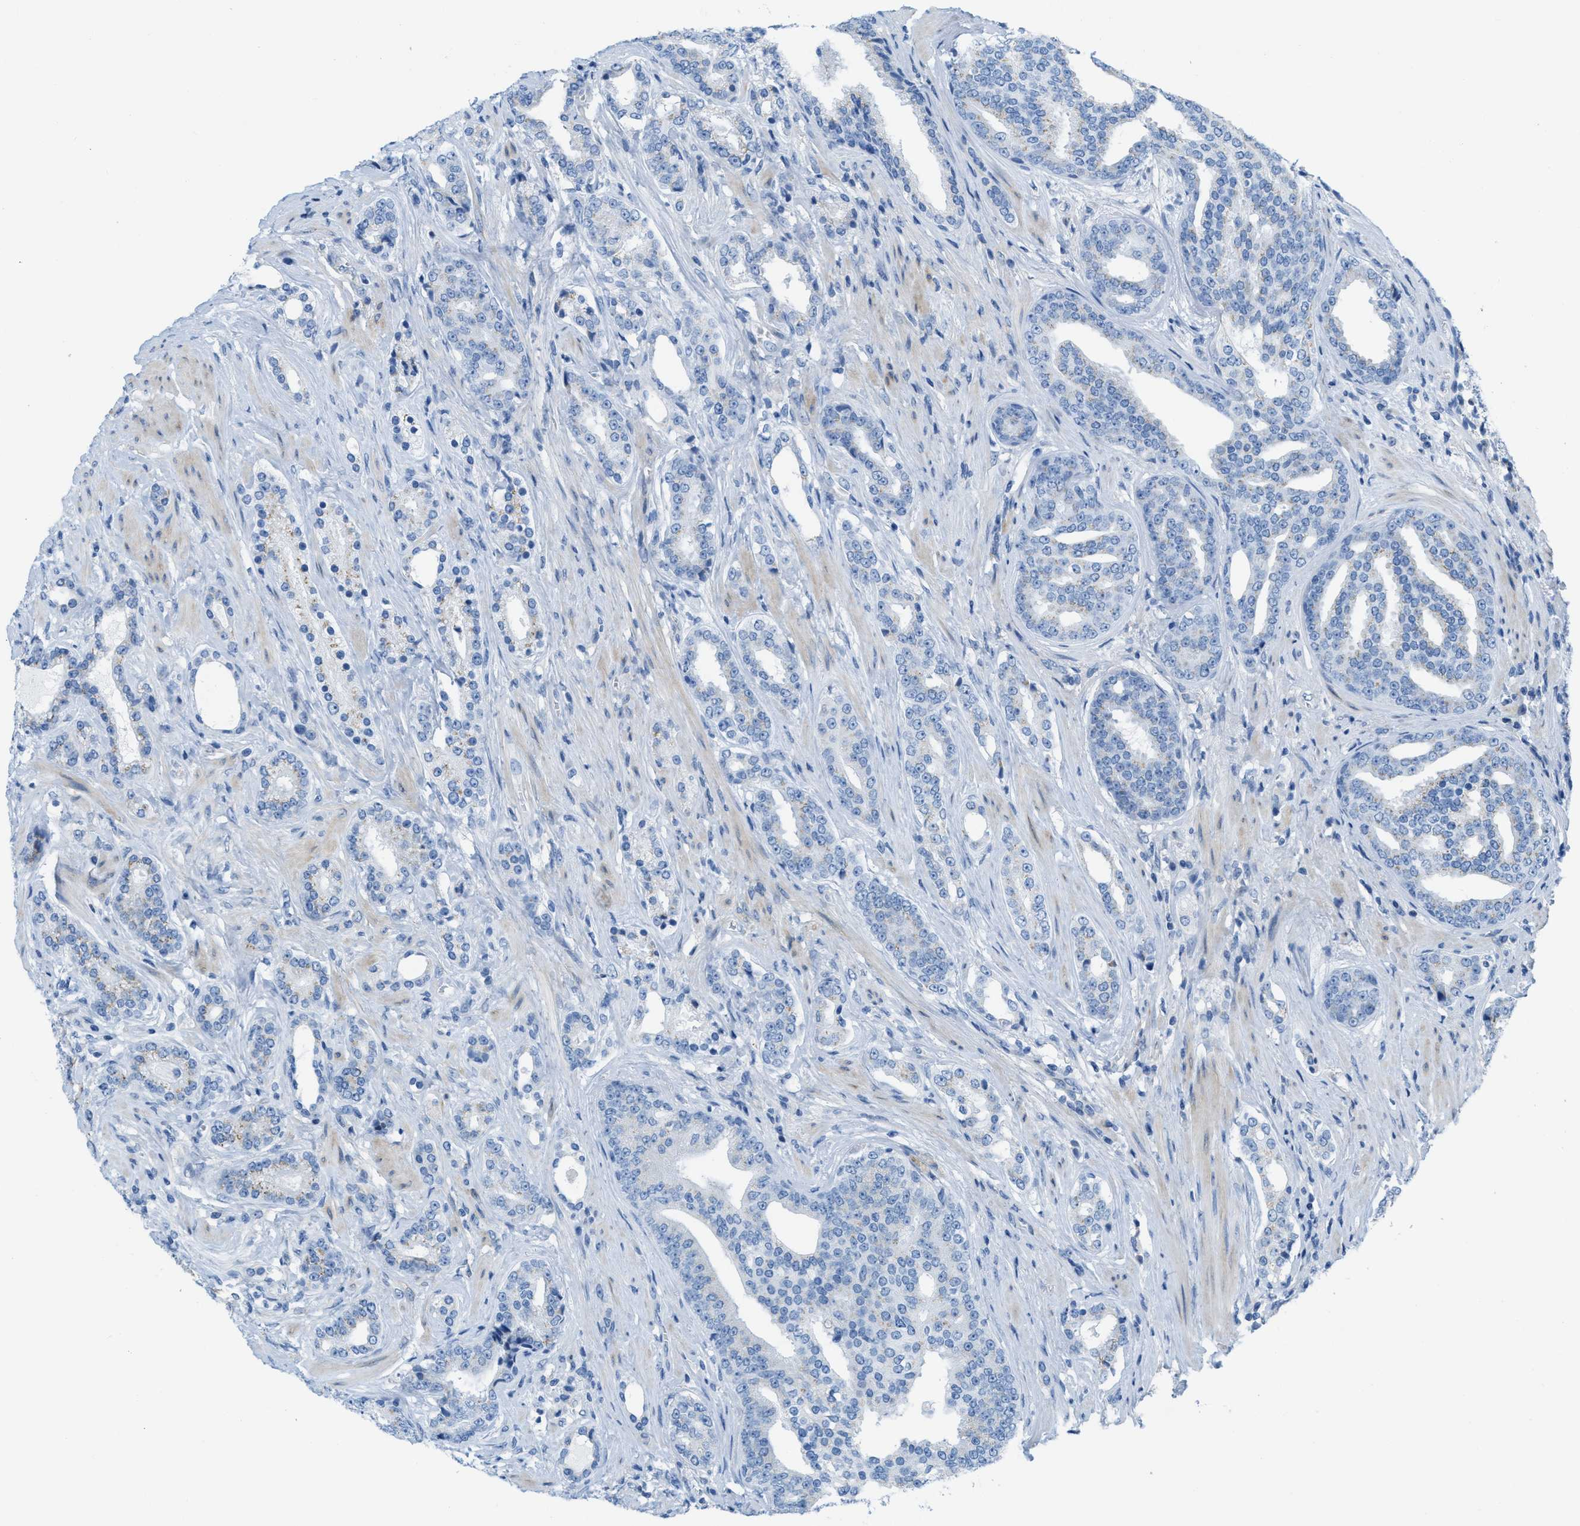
{"staining": {"intensity": "negative", "quantity": "none", "location": "none"}, "tissue": "prostate cancer", "cell_type": "Tumor cells", "image_type": "cancer", "snomed": [{"axis": "morphology", "description": "Adenocarcinoma, High grade"}, {"axis": "topography", "description": "Prostate"}], "caption": "IHC image of human prostate cancer (adenocarcinoma (high-grade)) stained for a protein (brown), which reveals no positivity in tumor cells.", "gene": "ASGR1", "patient": {"sex": "male", "age": 71}}